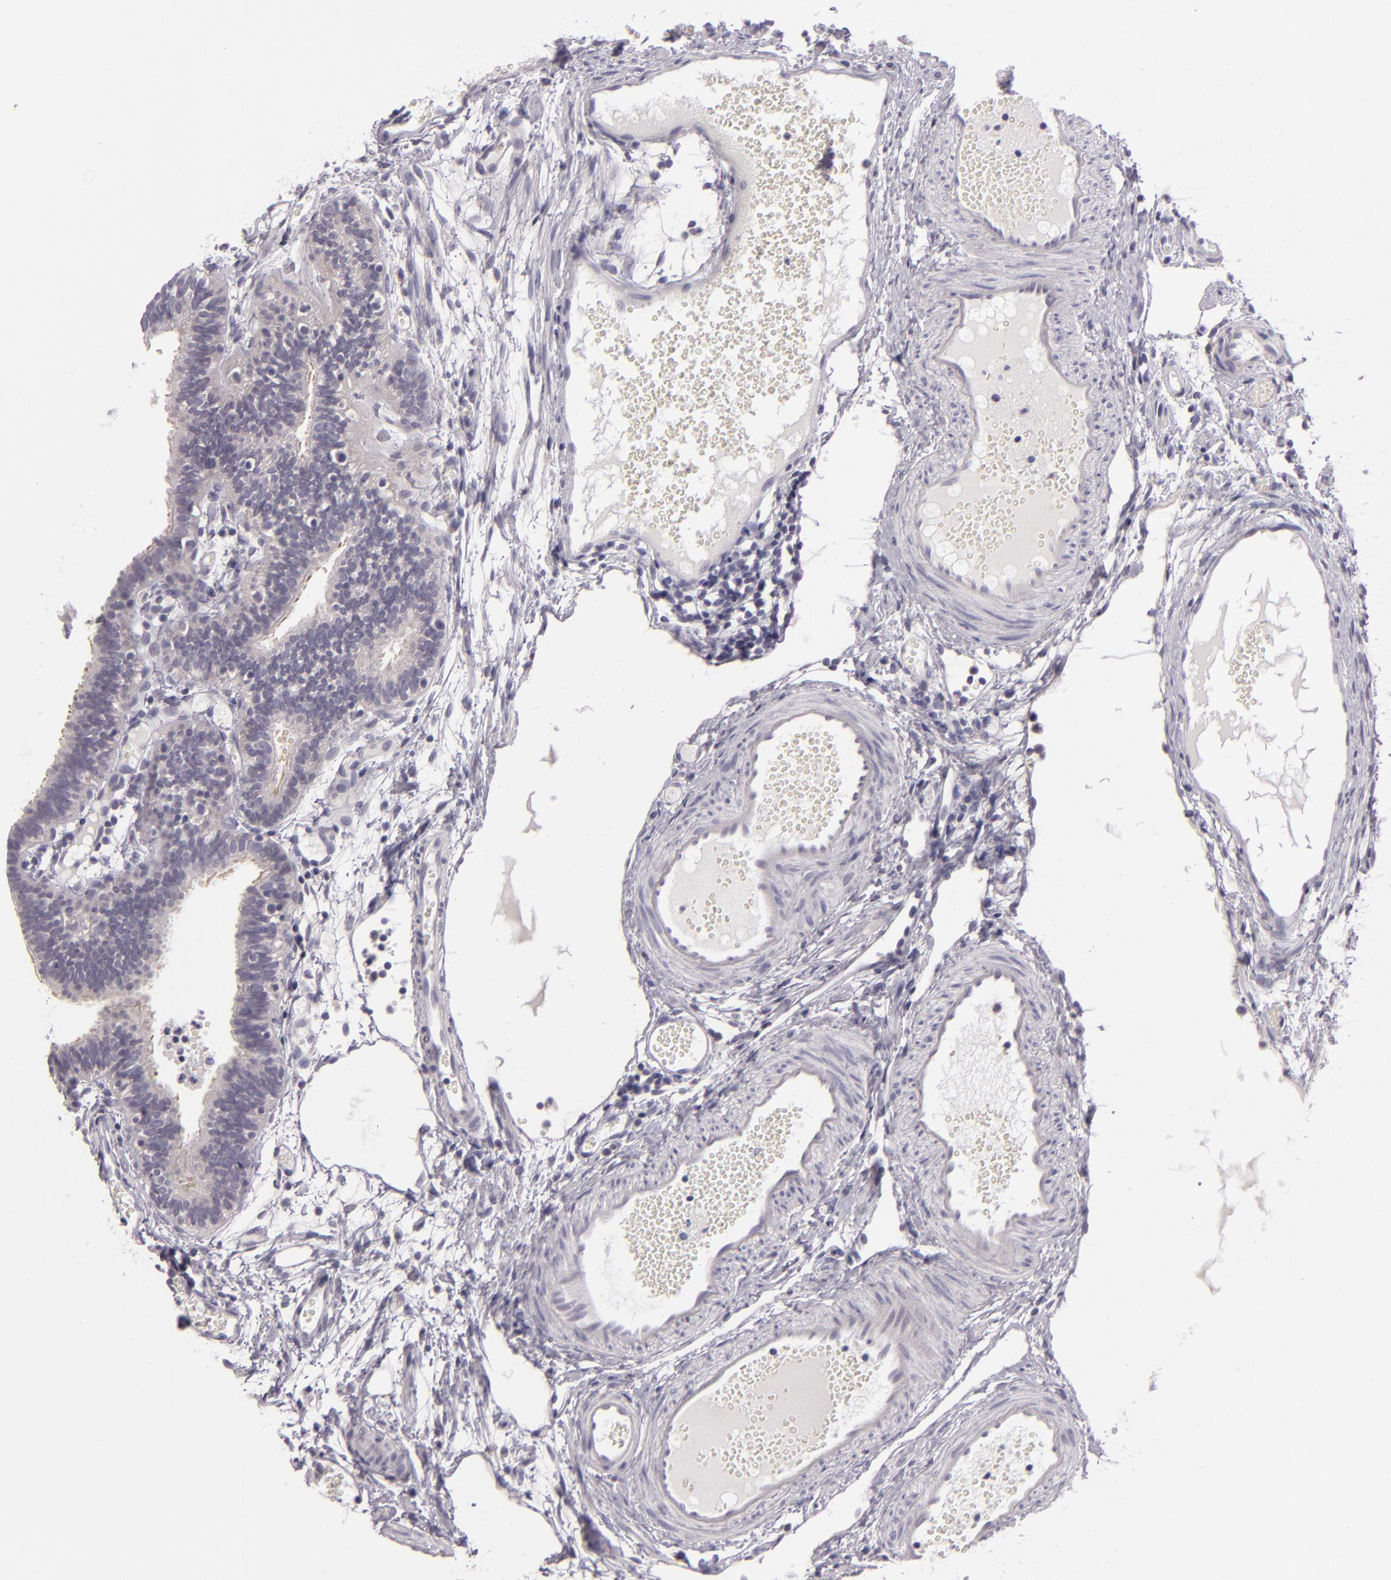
{"staining": {"intensity": "negative", "quantity": "none", "location": "none"}, "tissue": "fallopian tube", "cell_type": "Glandular cells", "image_type": "normal", "snomed": [{"axis": "morphology", "description": "Normal tissue, NOS"}, {"axis": "topography", "description": "Fallopian tube"}], "caption": "Fallopian tube stained for a protein using immunohistochemistry reveals no expression glandular cells.", "gene": "EGFL6", "patient": {"sex": "female", "age": 29}}